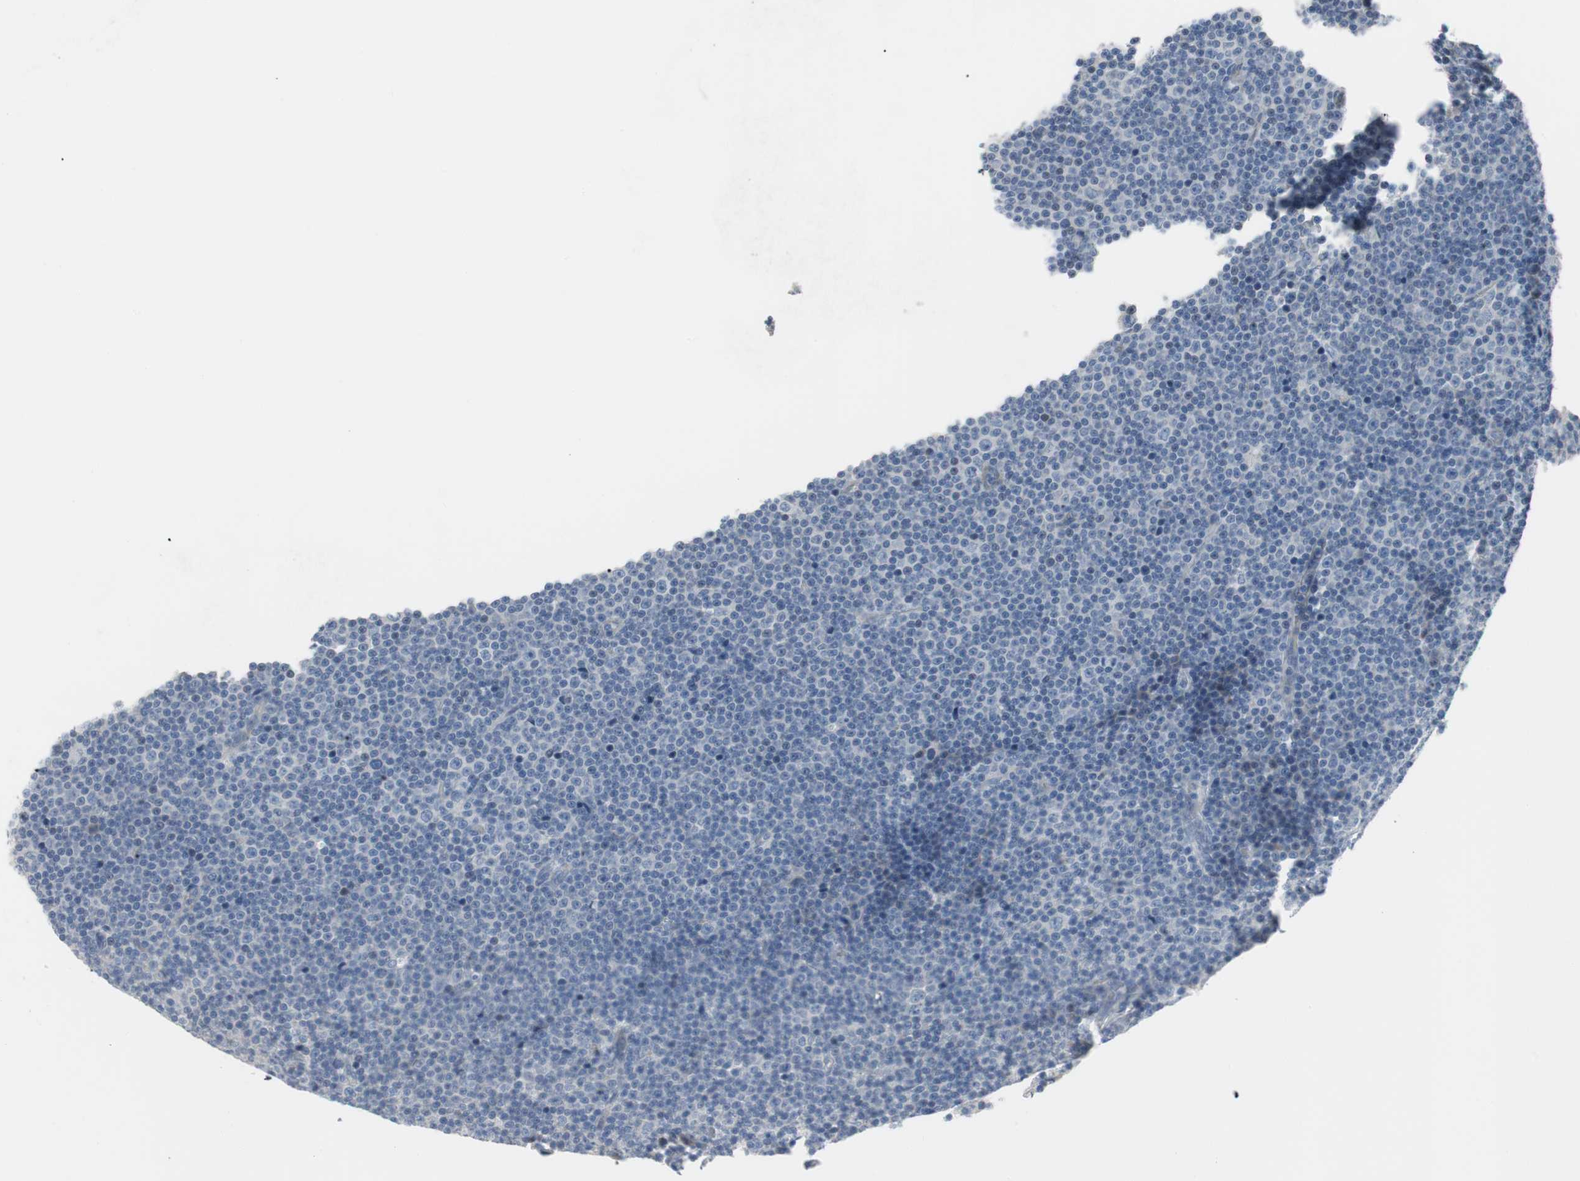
{"staining": {"intensity": "negative", "quantity": "none", "location": "none"}, "tissue": "lymphoma", "cell_type": "Tumor cells", "image_type": "cancer", "snomed": [{"axis": "morphology", "description": "Malignant lymphoma, non-Hodgkin's type, Low grade"}, {"axis": "topography", "description": "Lymph node"}], "caption": "Immunohistochemistry image of human lymphoma stained for a protein (brown), which reveals no expression in tumor cells. (Stains: DAB (3,3'-diaminobenzidine) immunohistochemistry (IHC) with hematoxylin counter stain, Microscopy: brightfield microscopy at high magnification).", "gene": "PIGR", "patient": {"sex": "female", "age": 67}}